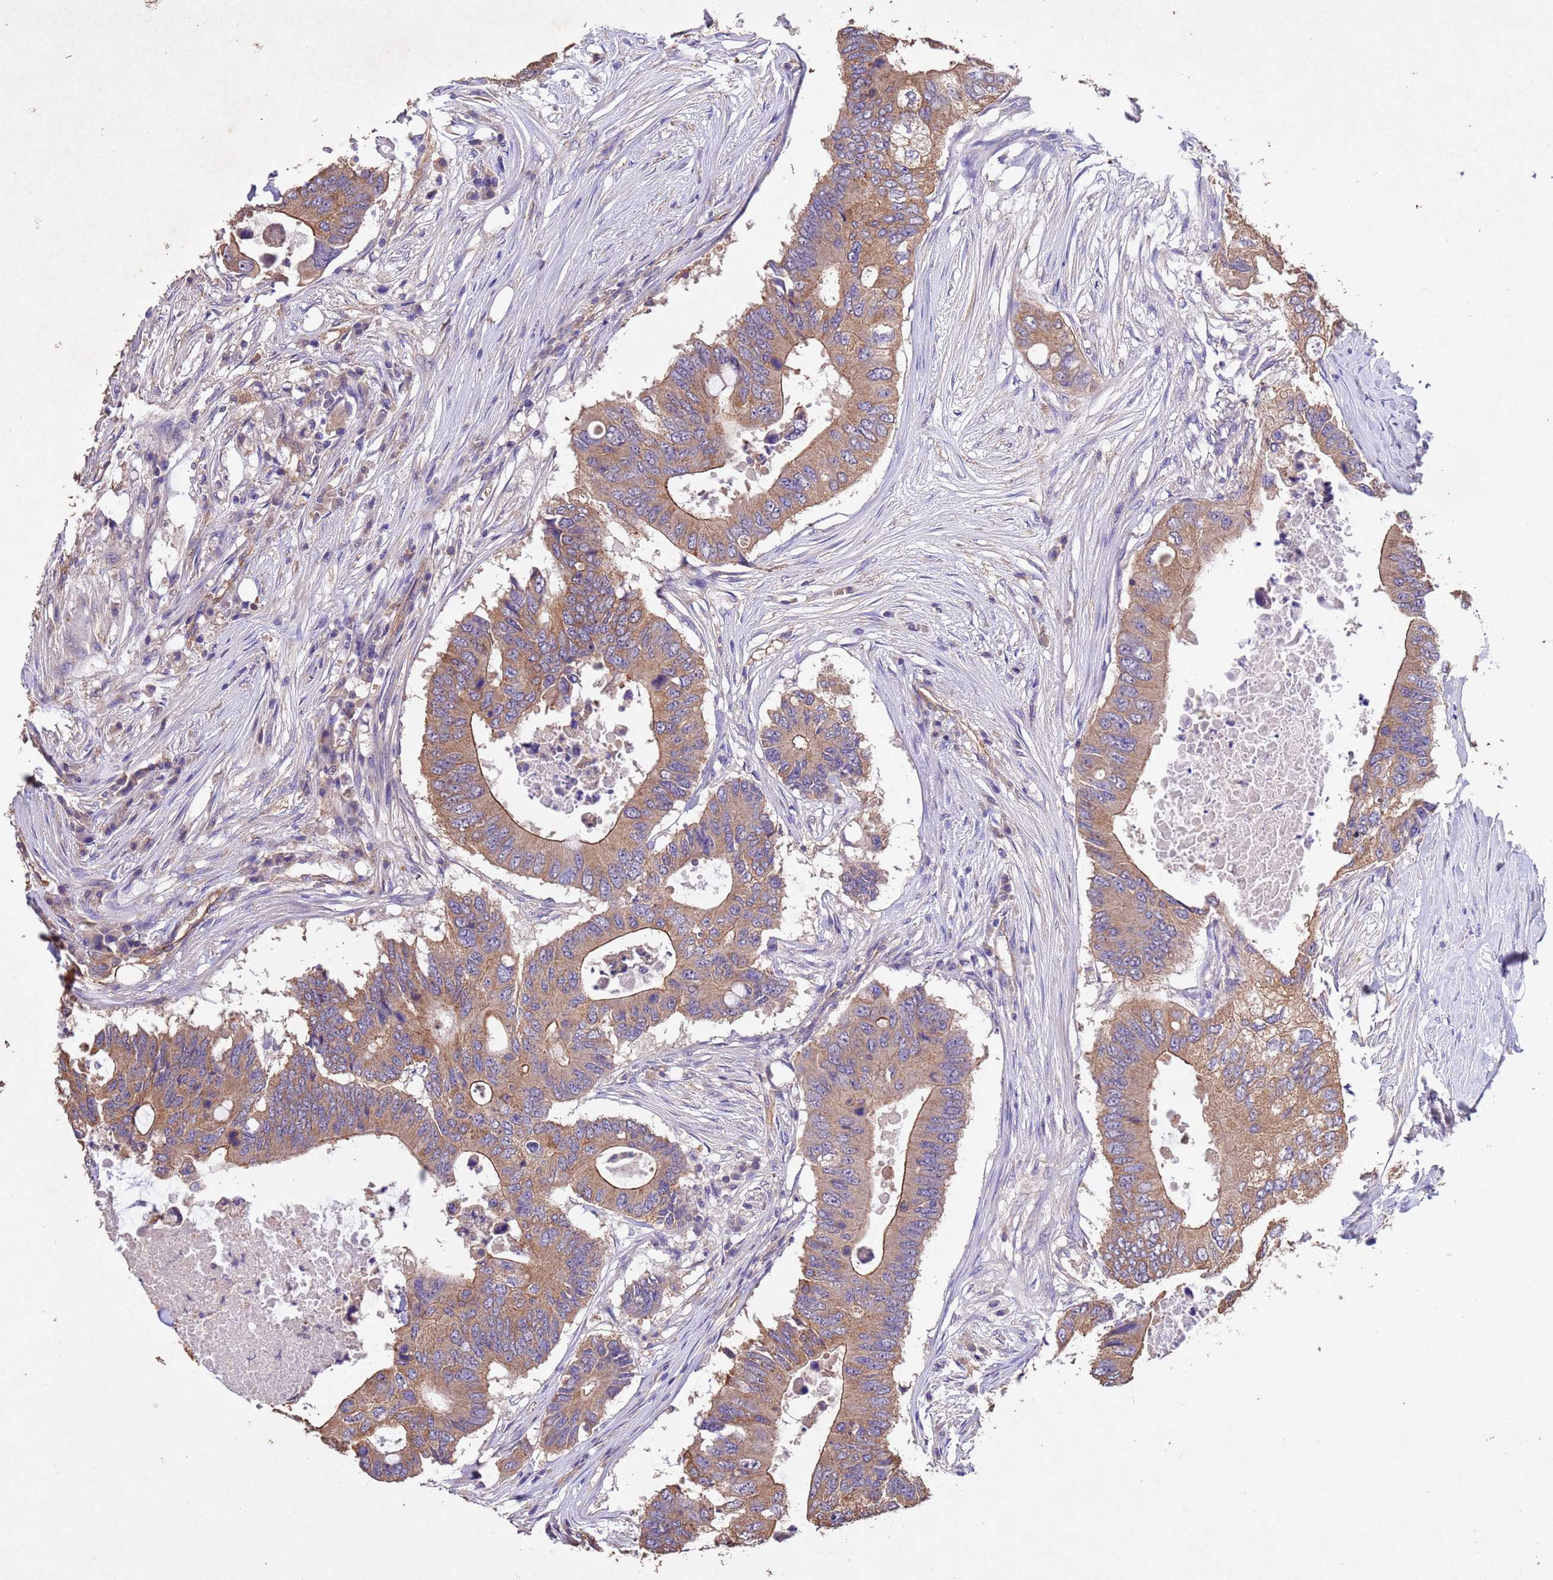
{"staining": {"intensity": "moderate", "quantity": ">75%", "location": "cytoplasmic/membranous"}, "tissue": "colorectal cancer", "cell_type": "Tumor cells", "image_type": "cancer", "snomed": [{"axis": "morphology", "description": "Adenocarcinoma, NOS"}, {"axis": "topography", "description": "Colon"}], "caption": "Protein staining of colorectal adenocarcinoma tissue demonstrates moderate cytoplasmic/membranous positivity in approximately >75% of tumor cells.", "gene": "MTX3", "patient": {"sex": "male", "age": 71}}